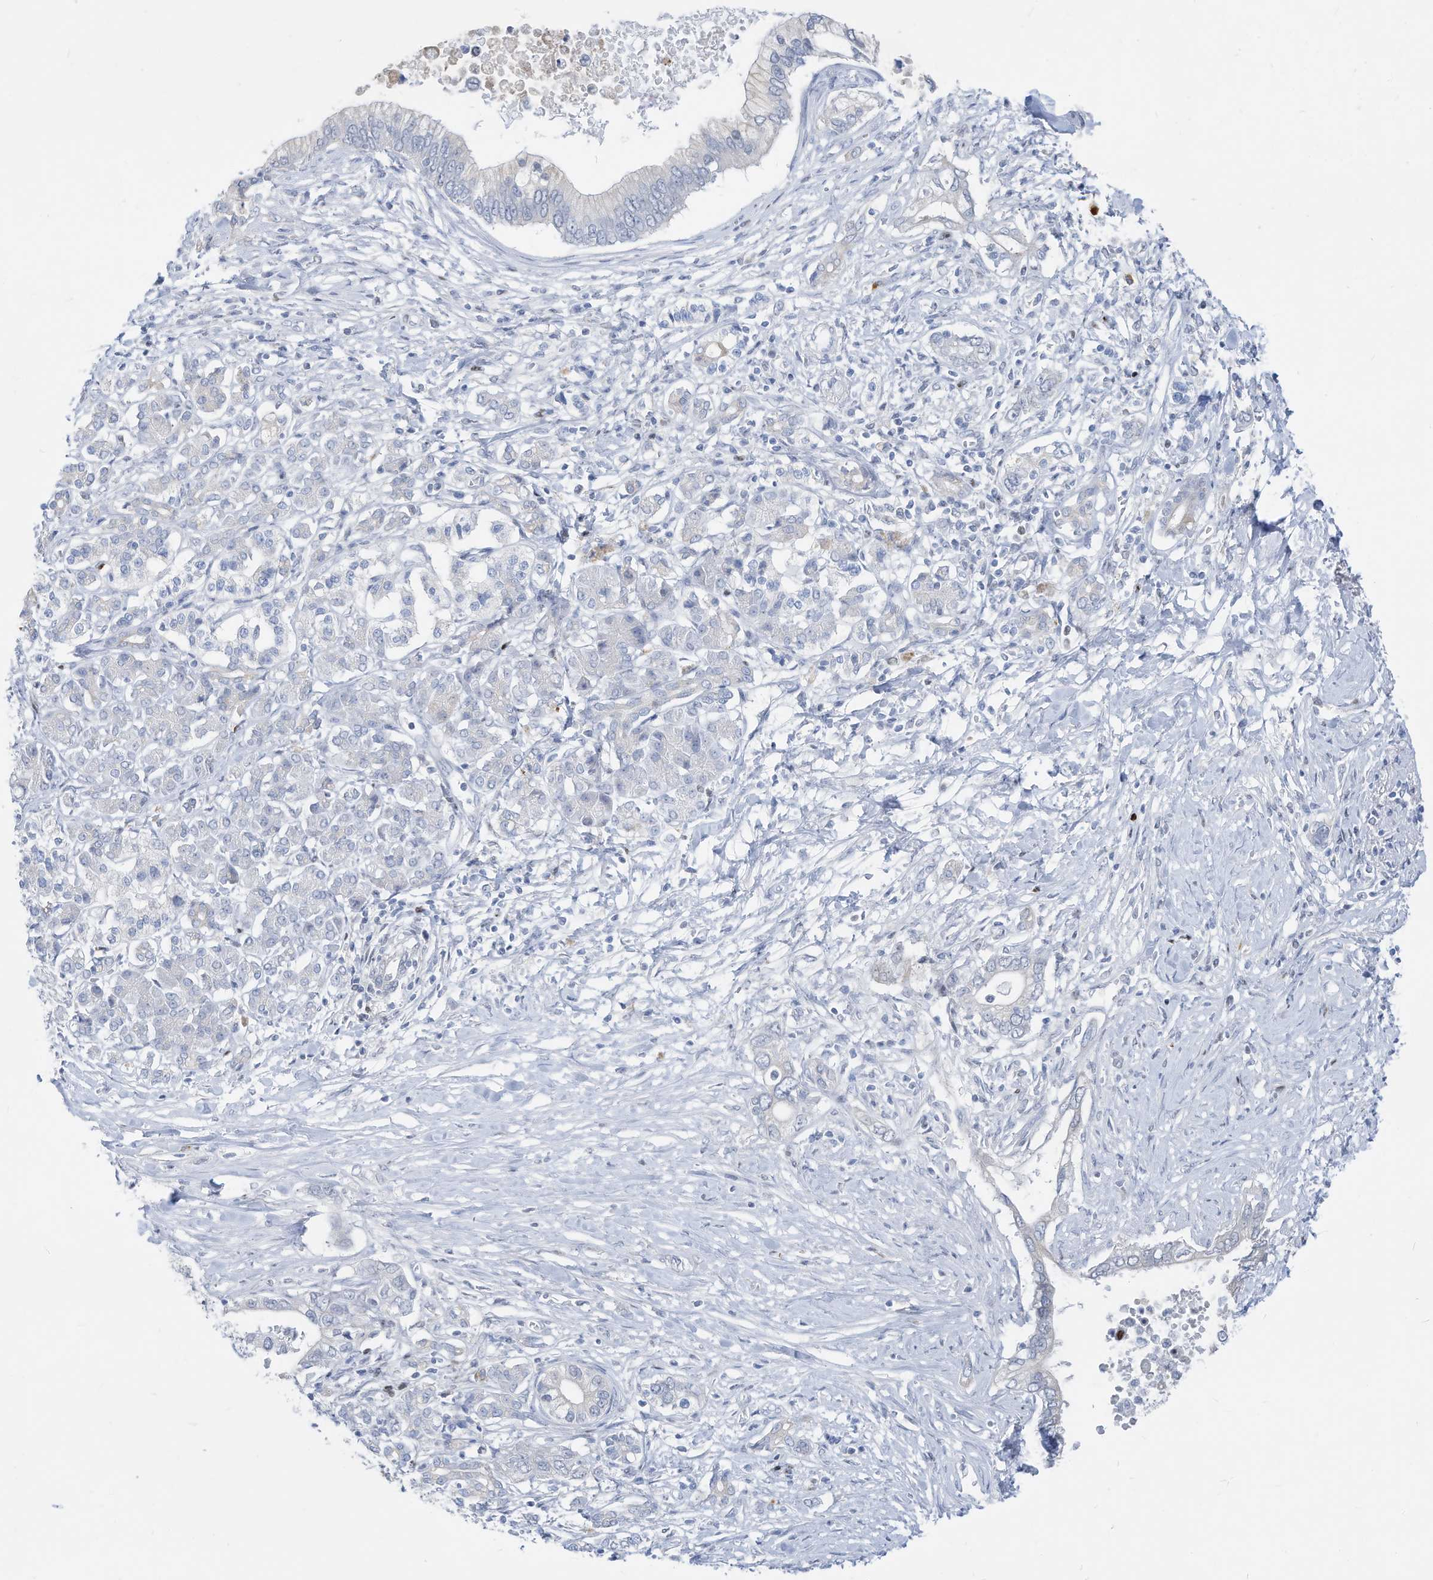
{"staining": {"intensity": "negative", "quantity": "none", "location": "none"}, "tissue": "pancreatic cancer", "cell_type": "Tumor cells", "image_type": "cancer", "snomed": [{"axis": "morphology", "description": "Normal tissue, NOS"}, {"axis": "morphology", "description": "Adenocarcinoma, NOS"}, {"axis": "topography", "description": "Pancreas"}, {"axis": "topography", "description": "Peripheral nerve tissue"}], "caption": "The photomicrograph exhibits no staining of tumor cells in adenocarcinoma (pancreatic).", "gene": "FRS3", "patient": {"sex": "male", "age": 59}}